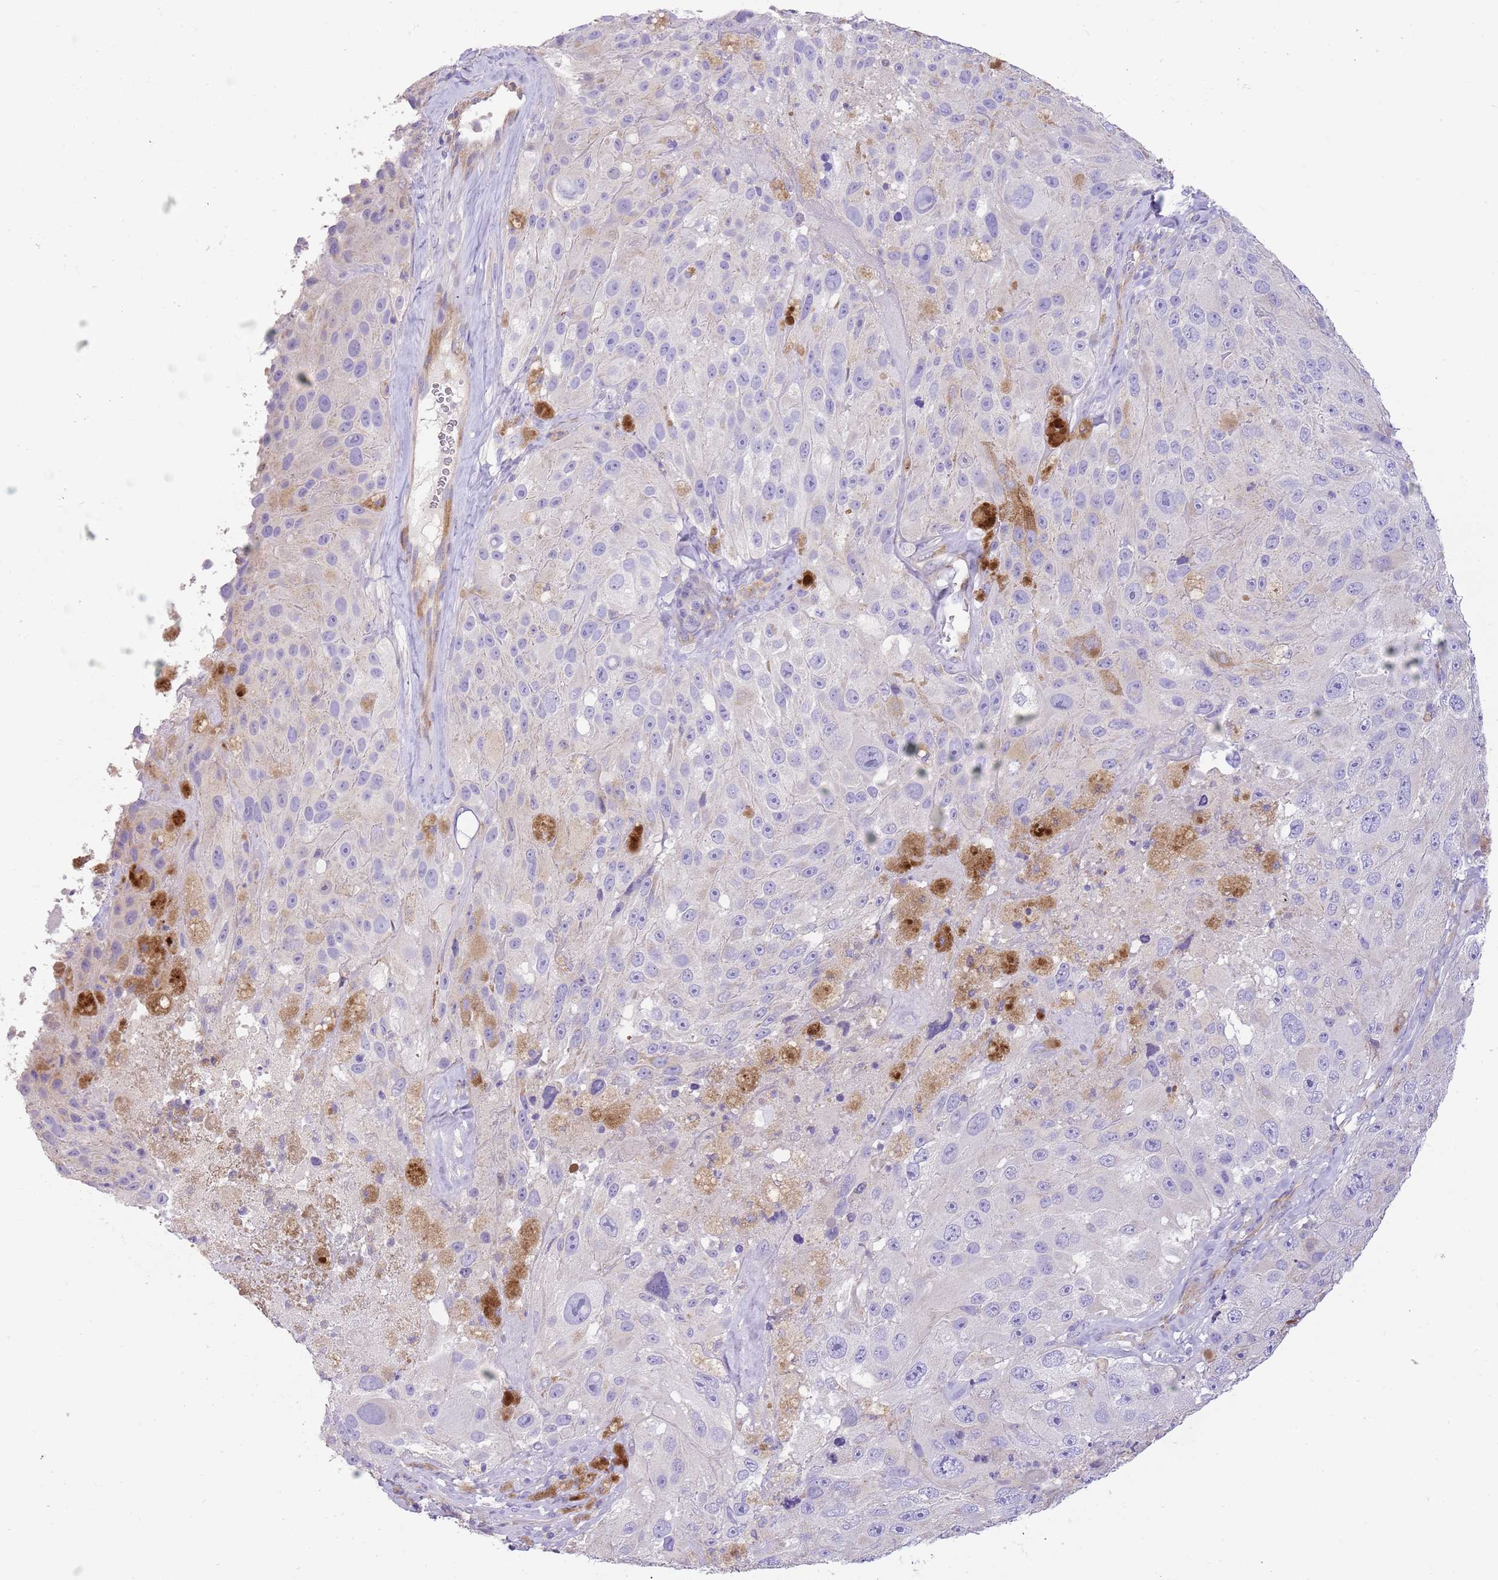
{"staining": {"intensity": "negative", "quantity": "none", "location": "none"}, "tissue": "melanoma", "cell_type": "Tumor cells", "image_type": "cancer", "snomed": [{"axis": "morphology", "description": "Malignant melanoma, Metastatic site"}, {"axis": "topography", "description": "Lymph node"}], "caption": "The image reveals no significant staining in tumor cells of malignant melanoma (metastatic site). (Immunohistochemistry (ihc), brightfield microscopy, high magnification).", "gene": "SERINC3", "patient": {"sex": "male", "age": 62}}